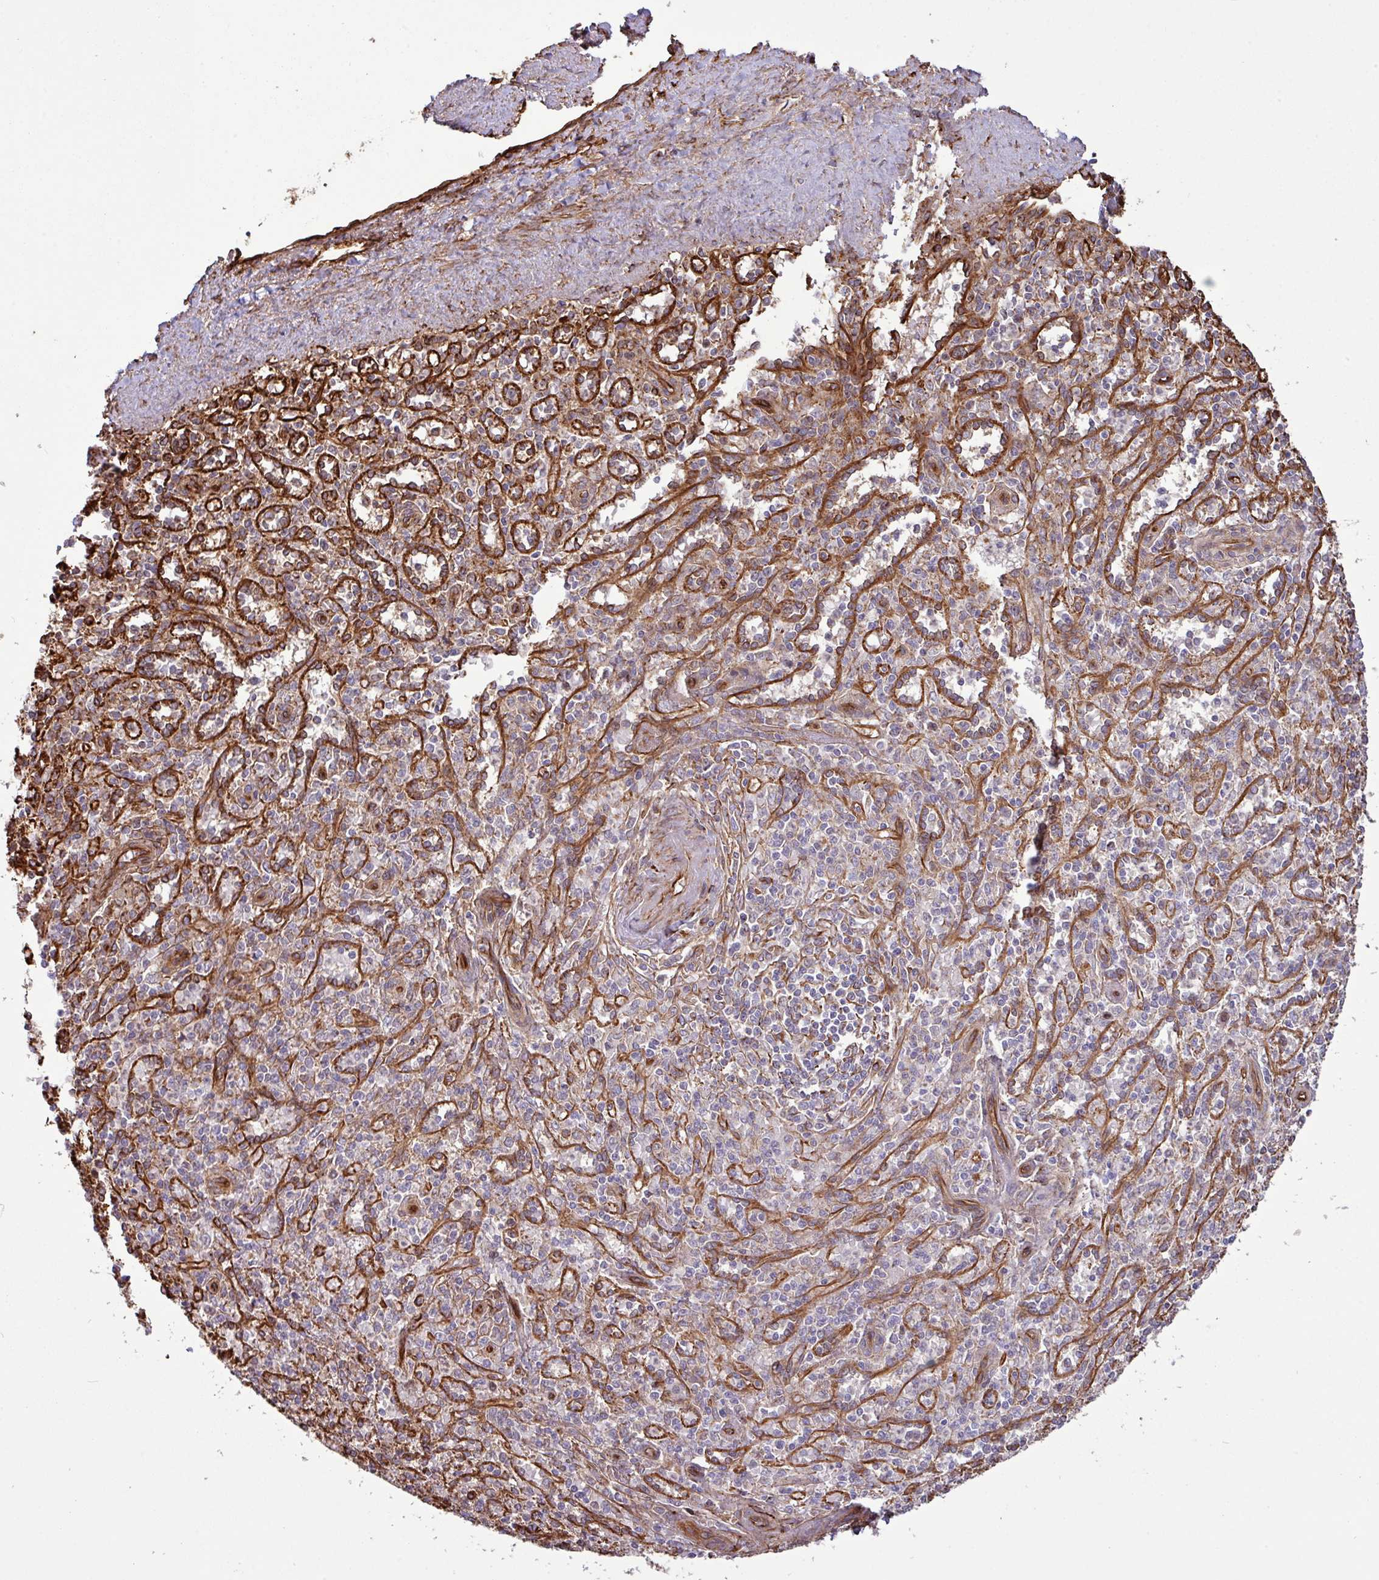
{"staining": {"intensity": "moderate", "quantity": "<25%", "location": "cytoplasmic/membranous"}, "tissue": "spleen", "cell_type": "Cells in red pulp", "image_type": "normal", "snomed": [{"axis": "morphology", "description": "Normal tissue, NOS"}, {"axis": "topography", "description": "Spleen"}], "caption": "Immunohistochemical staining of unremarkable human spleen displays moderate cytoplasmic/membranous protein expression in approximately <25% of cells in red pulp.", "gene": "ZNF300", "patient": {"sex": "female", "age": 70}}